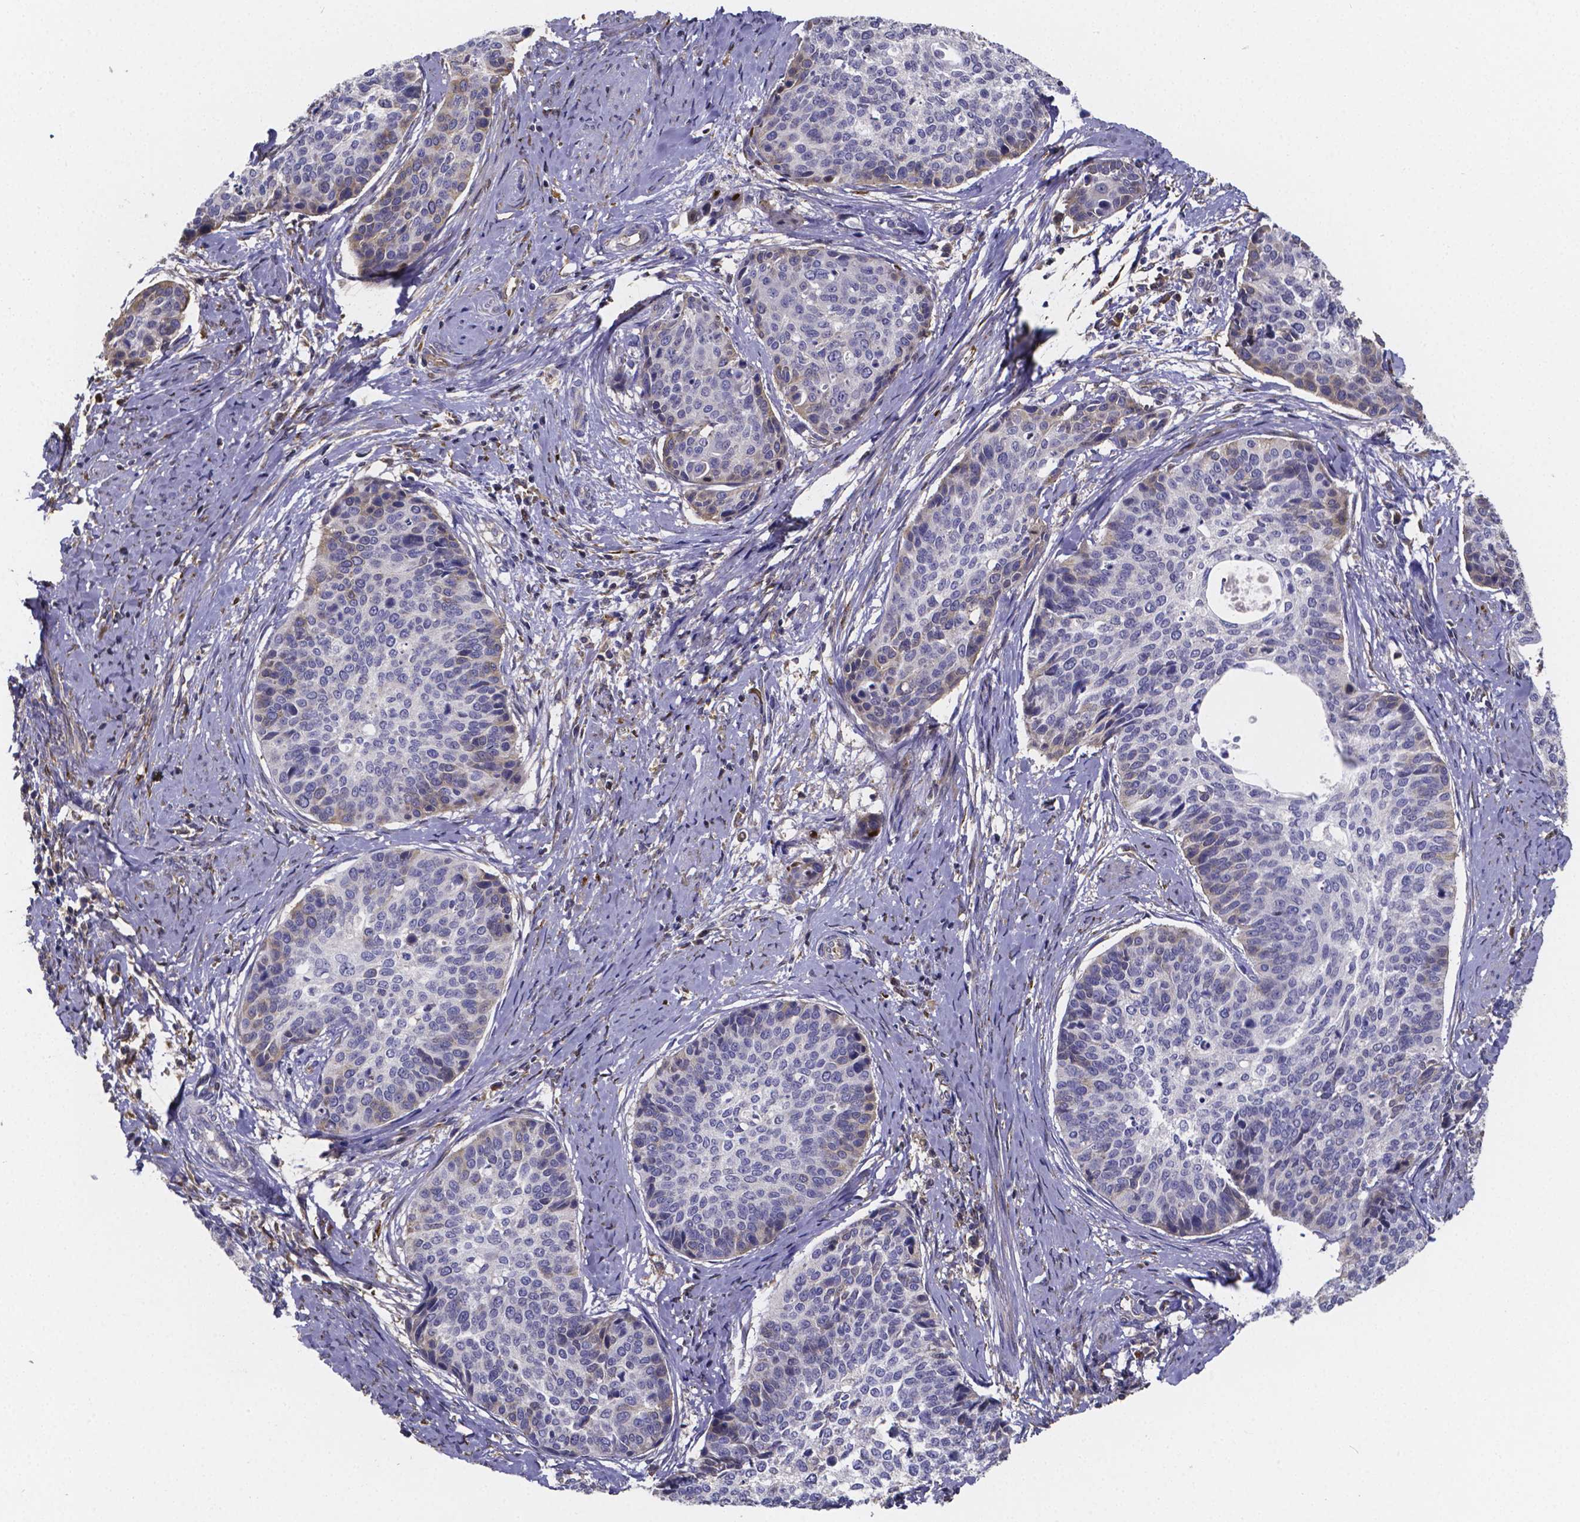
{"staining": {"intensity": "weak", "quantity": "<25%", "location": "cytoplasmic/membranous"}, "tissue": "cervical cancer", "cell_type": "Tumor cells", "image_type": "cancer", "snomed": [{"axis": "morphology", "description": "Squamous cell carcinoma, NOS"}, {"axis": "topography", "description": "Cervix"}], "caption": "An immunohistochemistry image of cervical cancer (squamous cell carcinoma) is shown. There is no staining in tumor cells of cervical cancer (squamous cell carcinoma).", "gene": "SFRP4", "patient": {"sex": "female", "age": 69}}